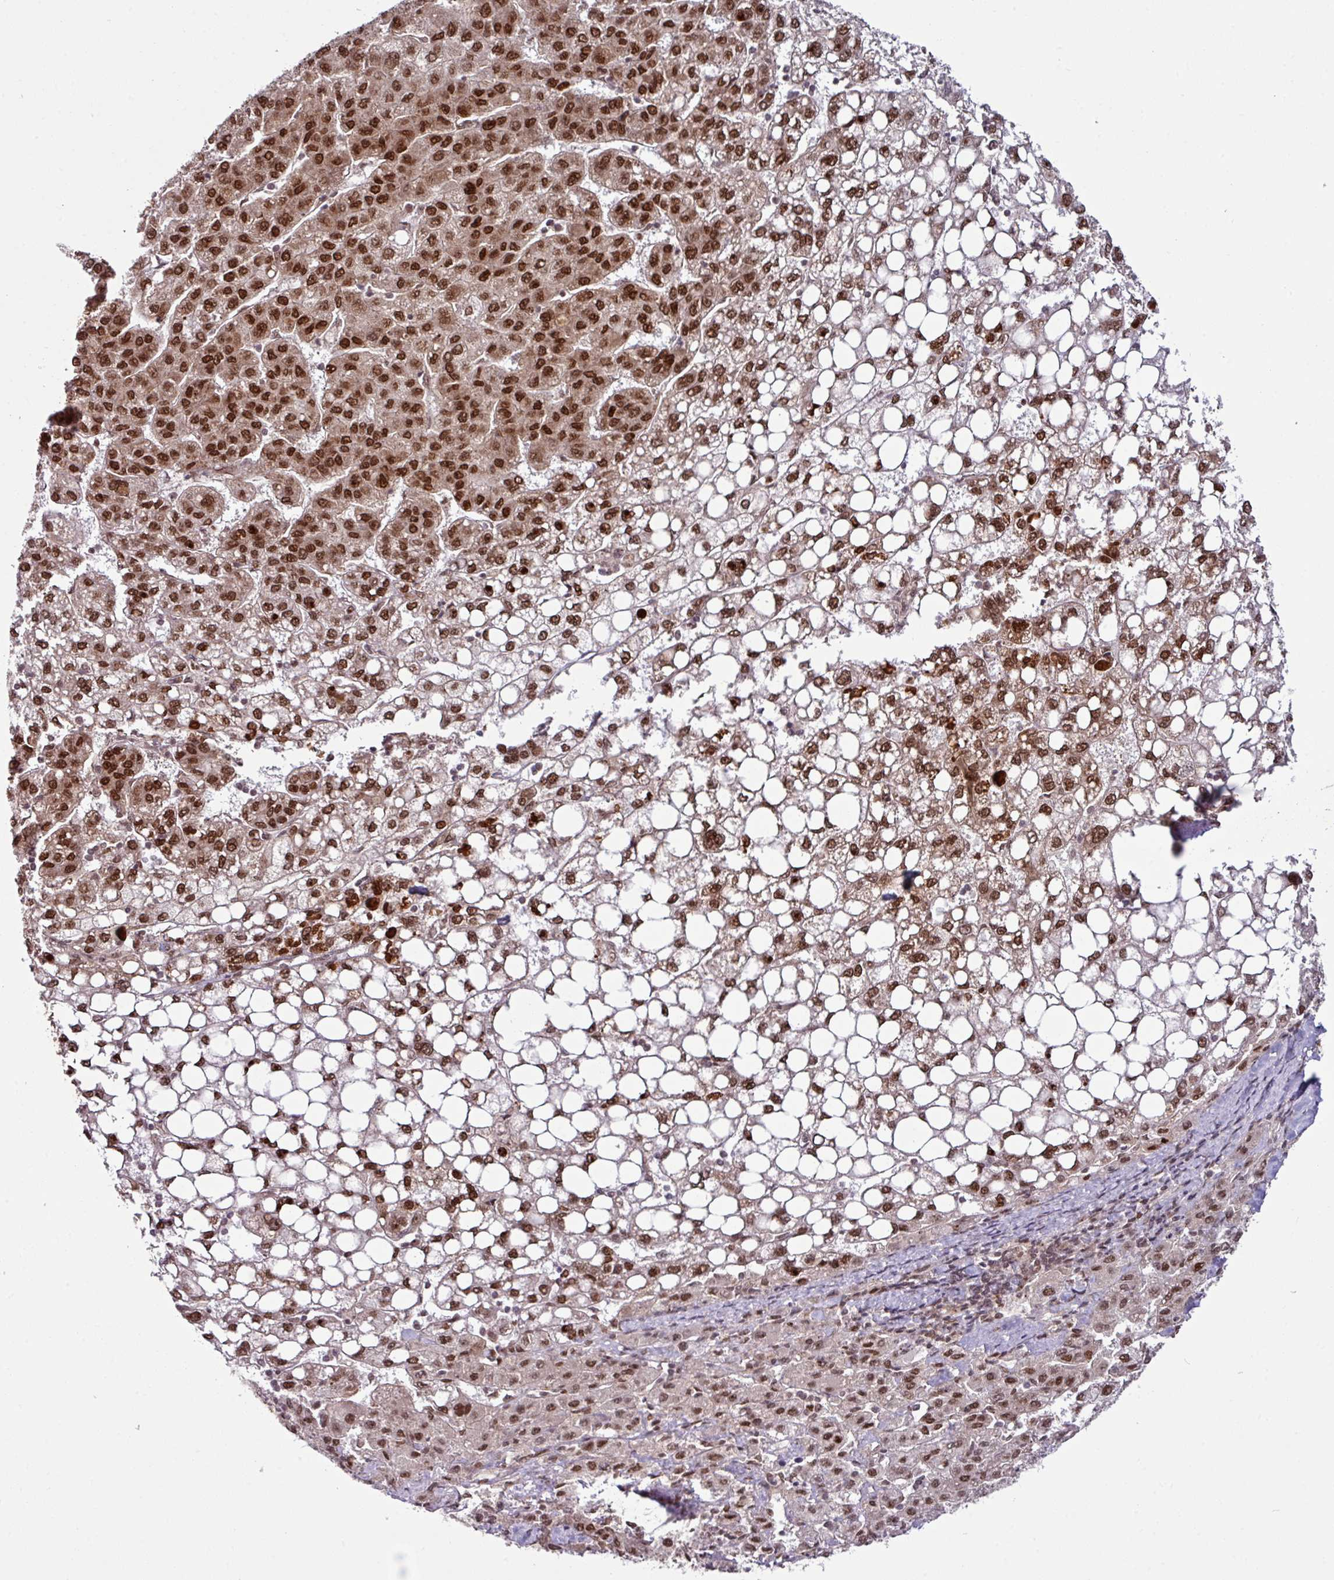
{"staining": {"intensity": "strong", "quantity": ">75%", "location": "nuclear"}, "tissue": "liver cancer", "cell_type": "Tumor cells", "image_type": "cancer", "snomed": [{"axis": "morphology", "description": "Carcinoma, Hepatocellular, NOS"}, {"axis": "topography", "description": "Liver"}], "caption": "About >75% of tumor cells in liver cancer display strong nuclear protein expression as visualized by brown immunohistochemical staining.", "gene": "MORF4L2", "patient": {"sex": "female", "age": 82}}